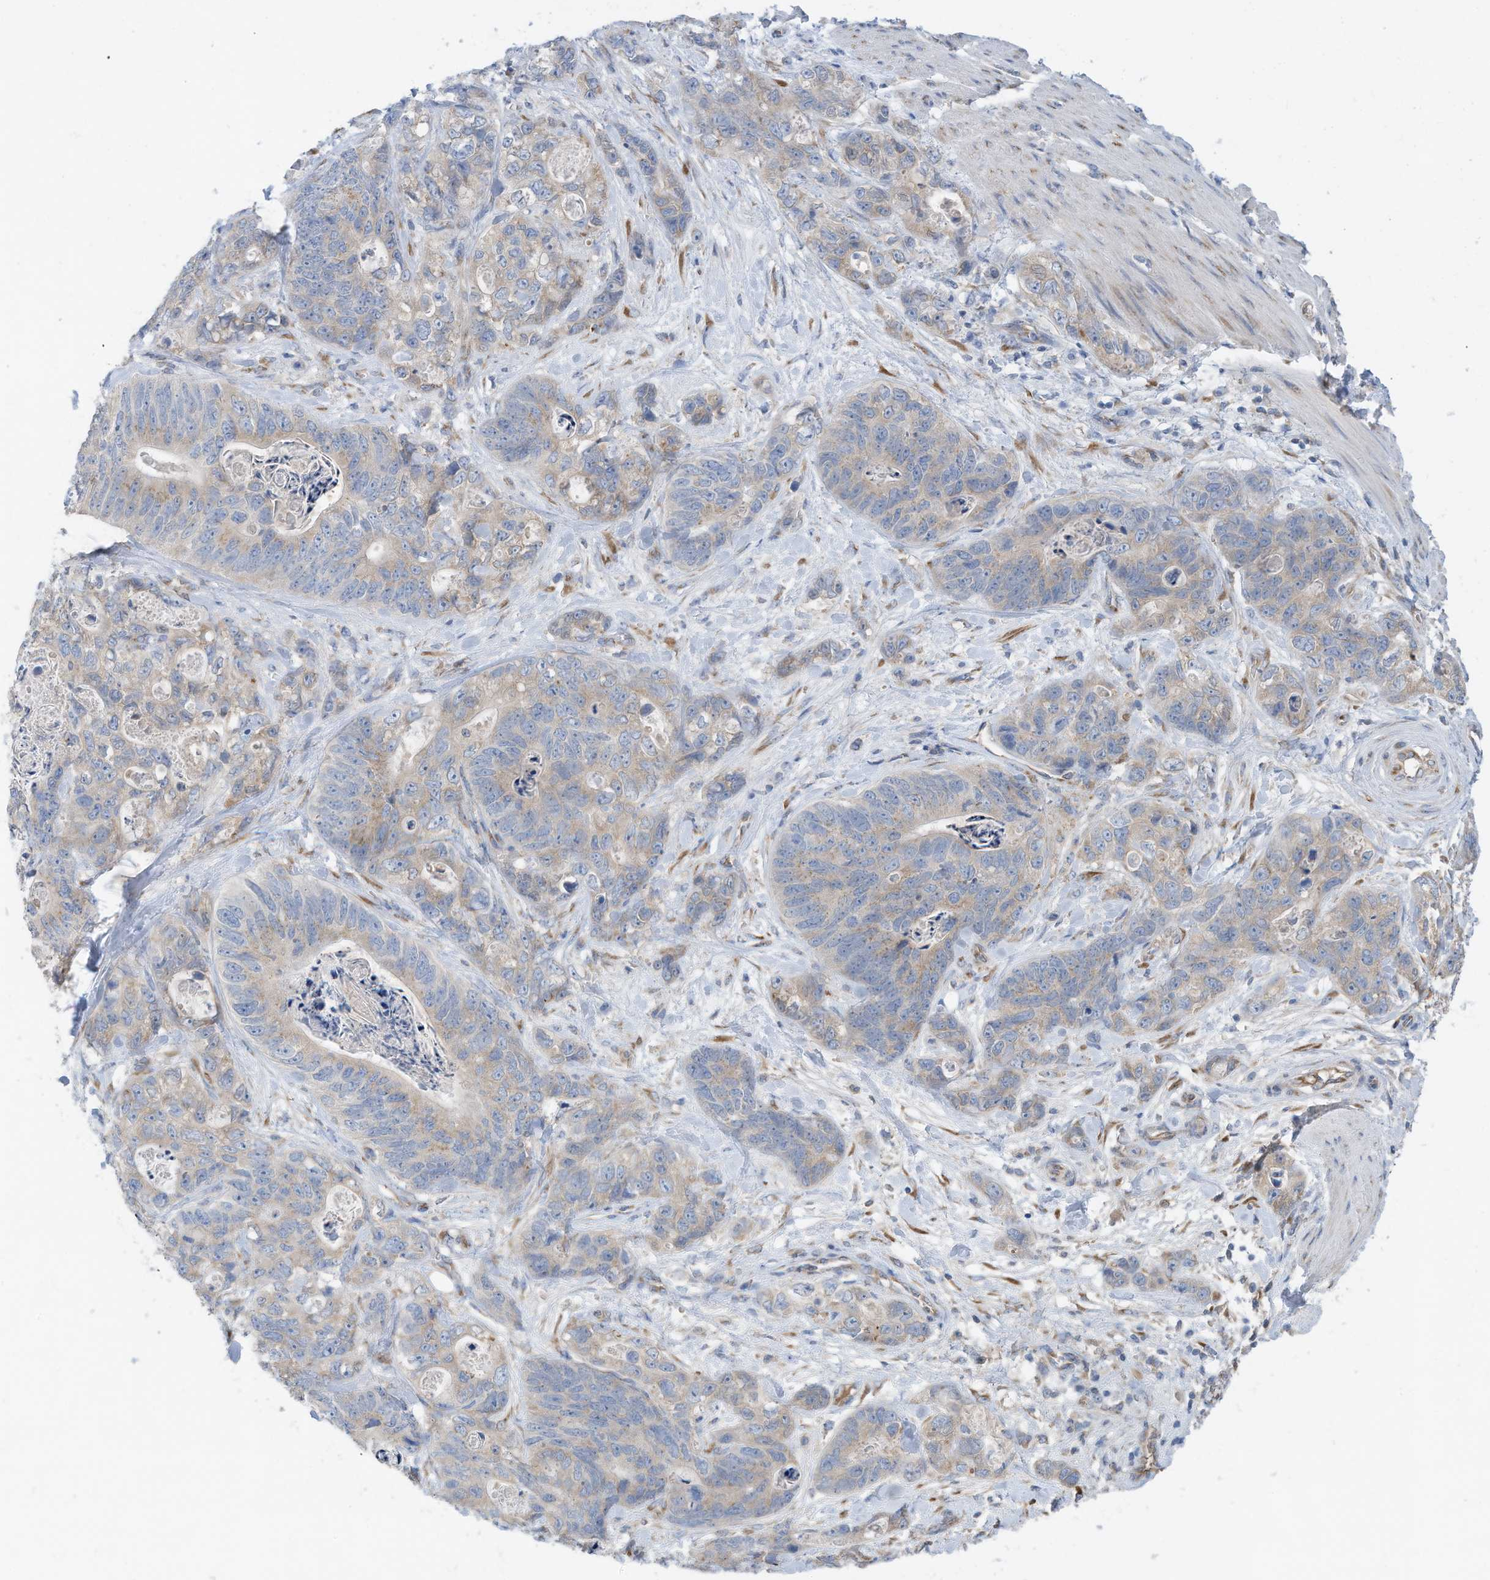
{"staining": {"intensity": "weak", "quantity": "25%-75%", "location": "cytoplasmic/membranous"}, "tissue": "stomach cancer", "cell_type": "Tumor cells", "image_type": "cancer", "snomed": [{"axis": "morphology", "description": "Normal tissue, NOS"}, {"axis": "morphology", "description": "Adenocarcinoma, NOS"}, {"axis": "topography", "description": "Stomach"}], "caption": "Weak cytoplasmic/membranous positivity for a protein is seen in approximately 25%-75% of tumor cells of stomach adenocarcinoma using immunohistochemistry (IHC).", "gene": "SLC5A11", "patient": {"sex": "female", "age": 89}}